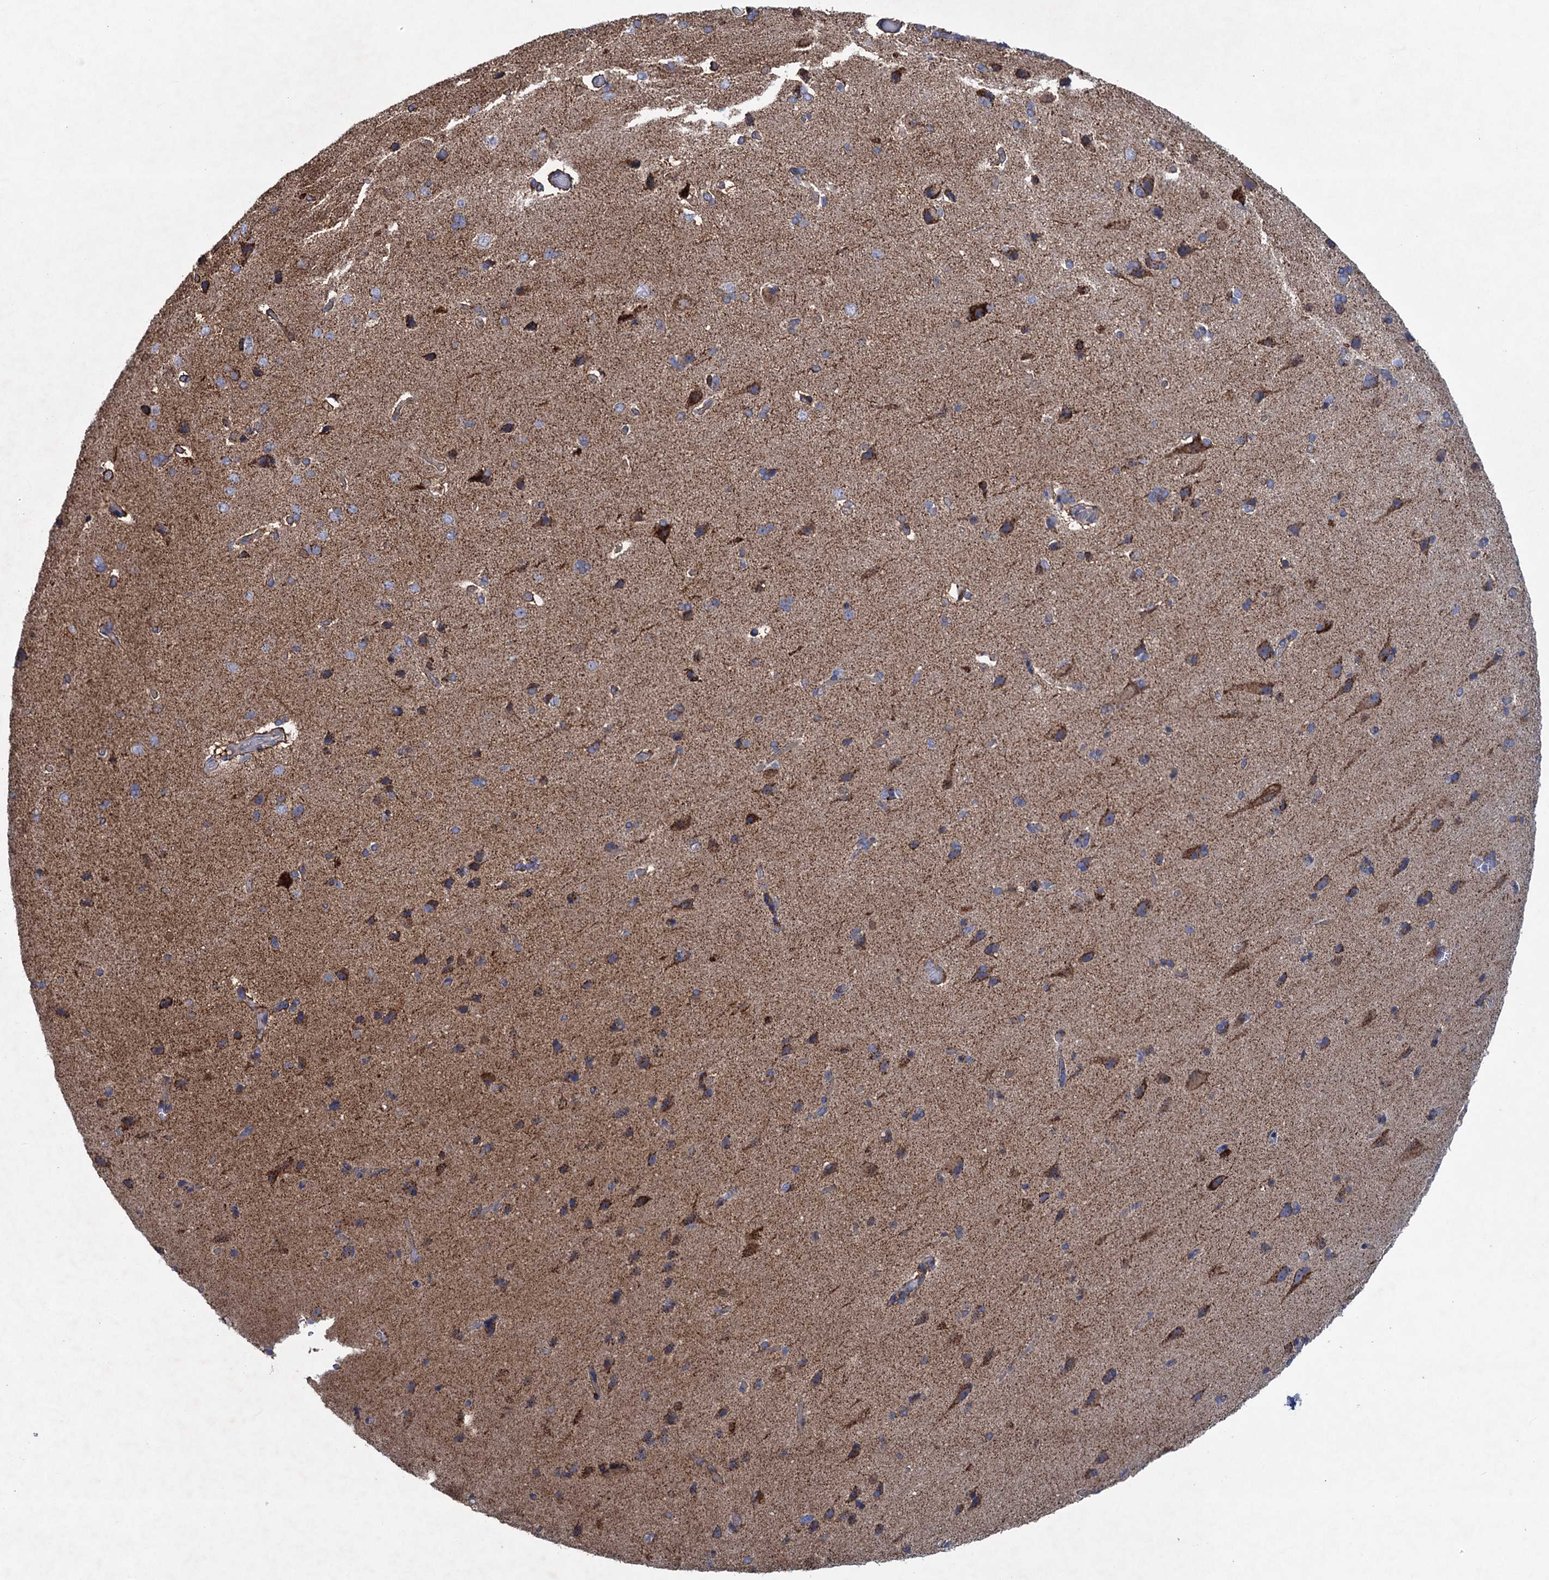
{"staining": {"intensity": "moderate", "quantity": ">75%", "location": "cytoplasmic/membranous"}, "tissue": "cerebral cortex", "cell_type": "Endothelial cells", "image_type": "normal", "snomed": [{"axis": "morphology", "description": "Normal tissue, NOS"}, {"axis": "topography", "description": "Cerebral cortex"}], "caption": "A brown stain shows moderate cytoplasmic/membranous expression of a protein in endothelial cells of unremarkable cerebral cortex.", "gene": "GTPBP3", "patient": {"sex": "male", "age": 62}}